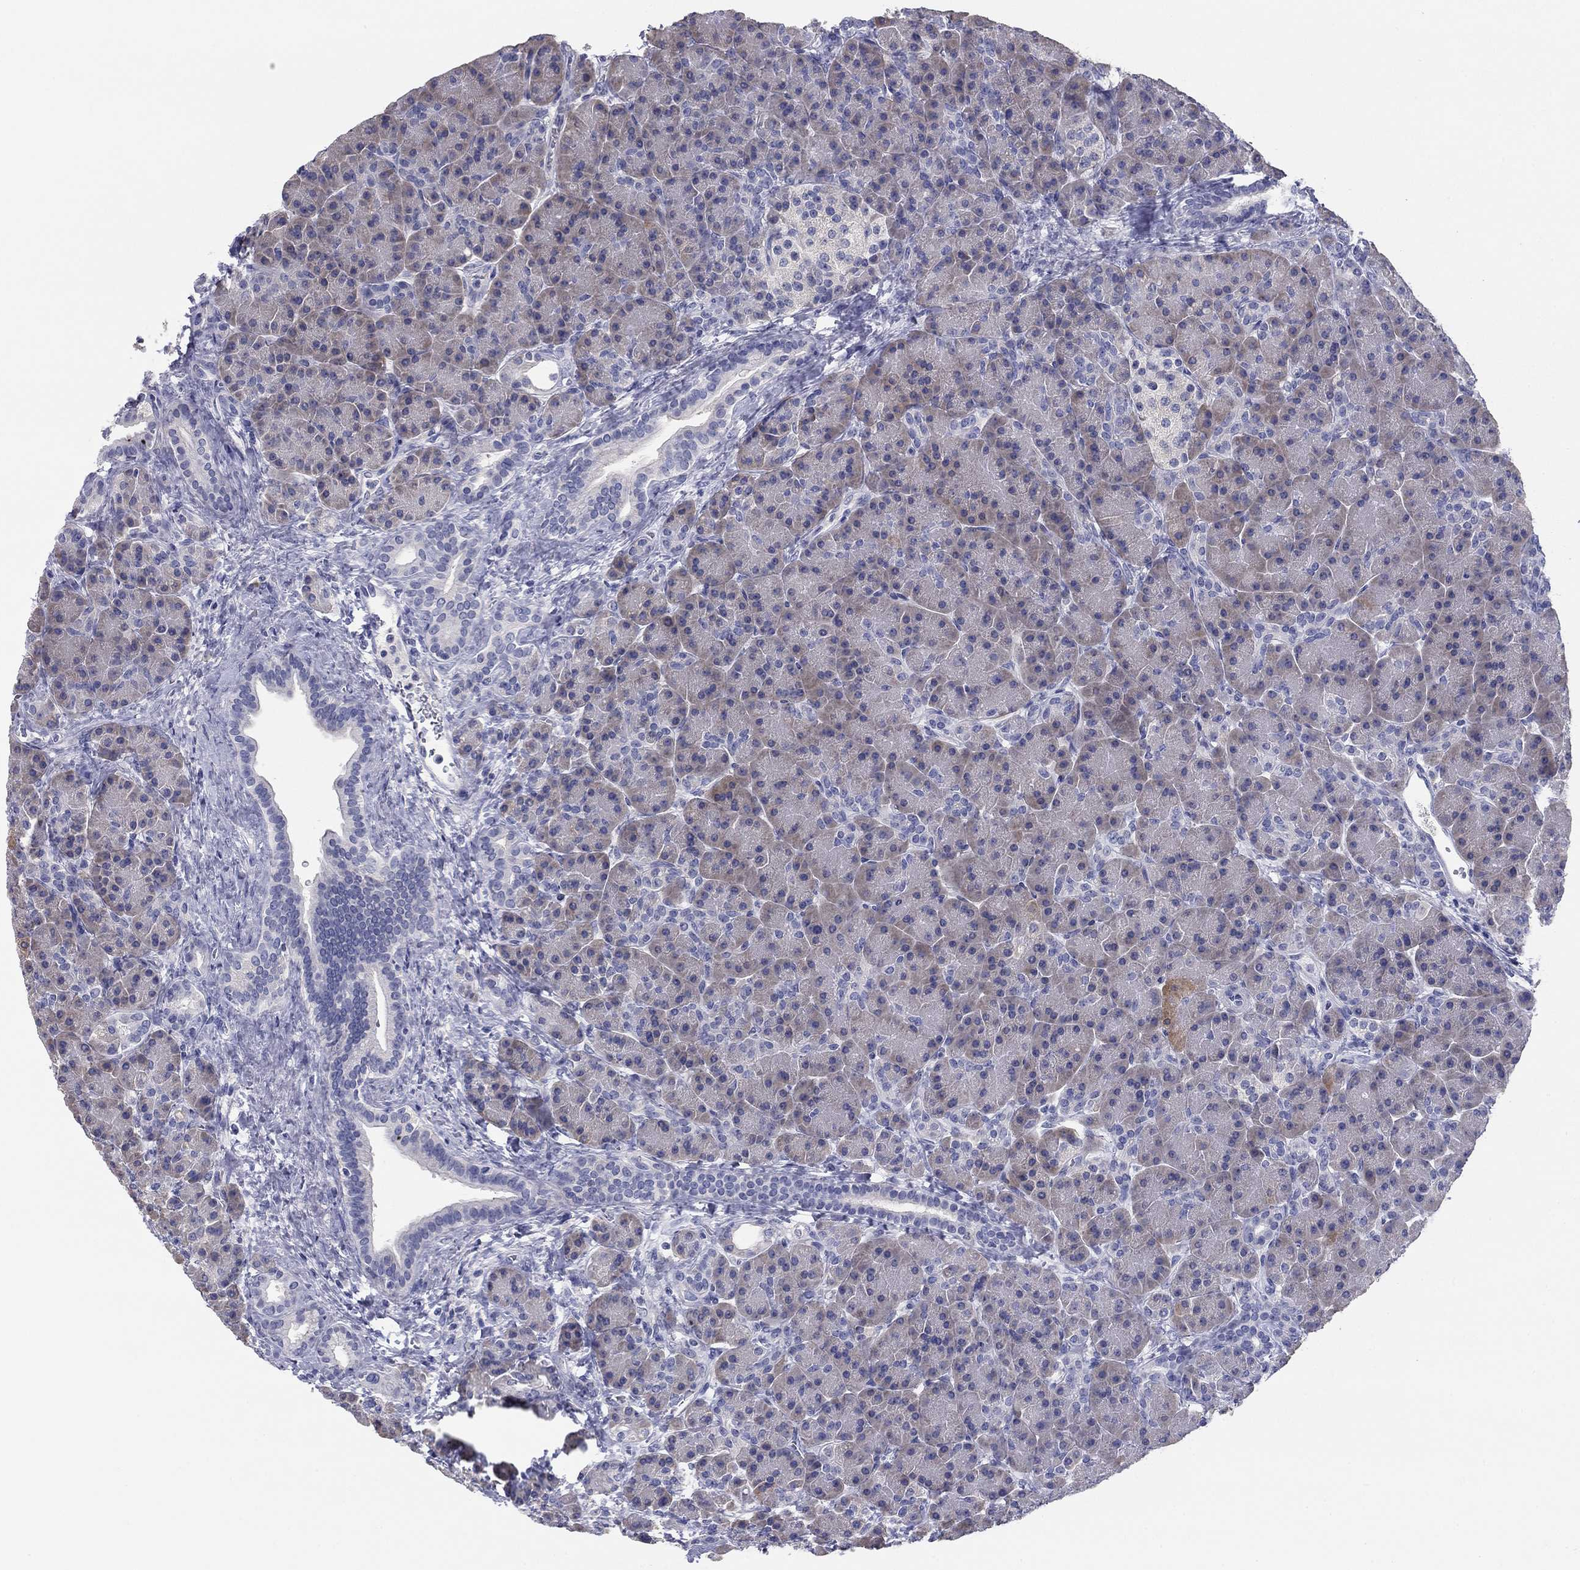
{"staining": {"intensity": "weak", "quantity": "25%-75%", "location": "cytoplasmic/membranous"}, "tissue": "pancreas", "cell_type": "Exocrine glandular cells", "image_type": "normal", "snomed": [{"axis": "morphology", "description": "Normal tissue, NOS"}, {"axis": "topography", "description": "Pancreas"}], "caption": "This histopathology image reveals IHC staining of unremarkable human pancreas, with low weak cytoplasmic/membranous expression in approximately 25%-75% of exocrine glandular cells.", "gene": "GRK7", "patient": {"sex": "female", "age": 63}}